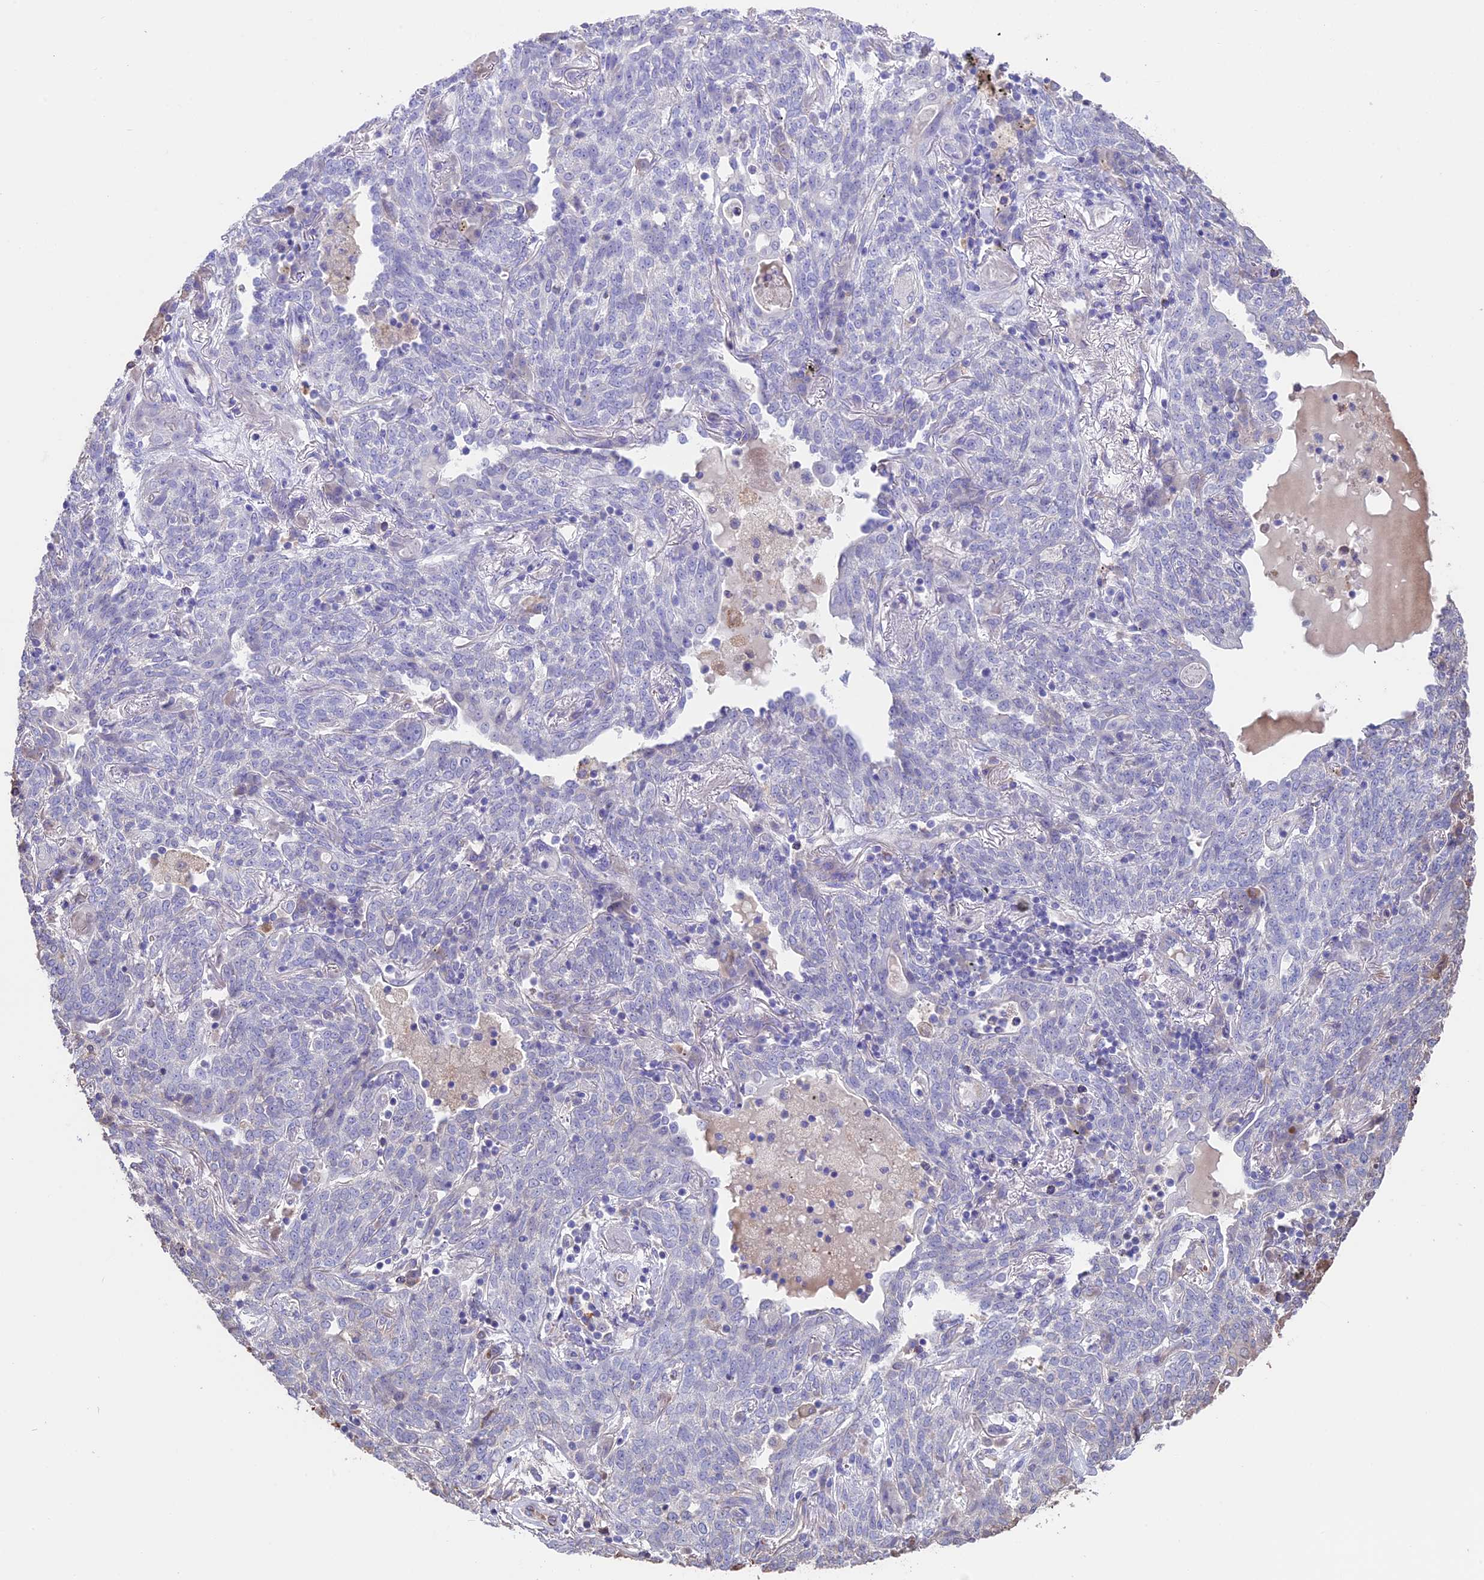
{"staining": {"intensity": "negative", "quantity": "none", "location": "none"}, "tissue": "lung cancer", "cell_type": "Tumor cells", "image_type": "cancer", "snomed": [{"axis": "morphology", "description": "Squamous cell carcinoma, NOS"}, {"axis": "topography", "description": "Lung"}], "caption": "An immunohistochemistry (IHC) photomicrograph of lung cancer is shown. There is no staining in tumor cells of lung cancer.", "gene": "SEH1L", "patient": {"sex": "female", "age": 70}}